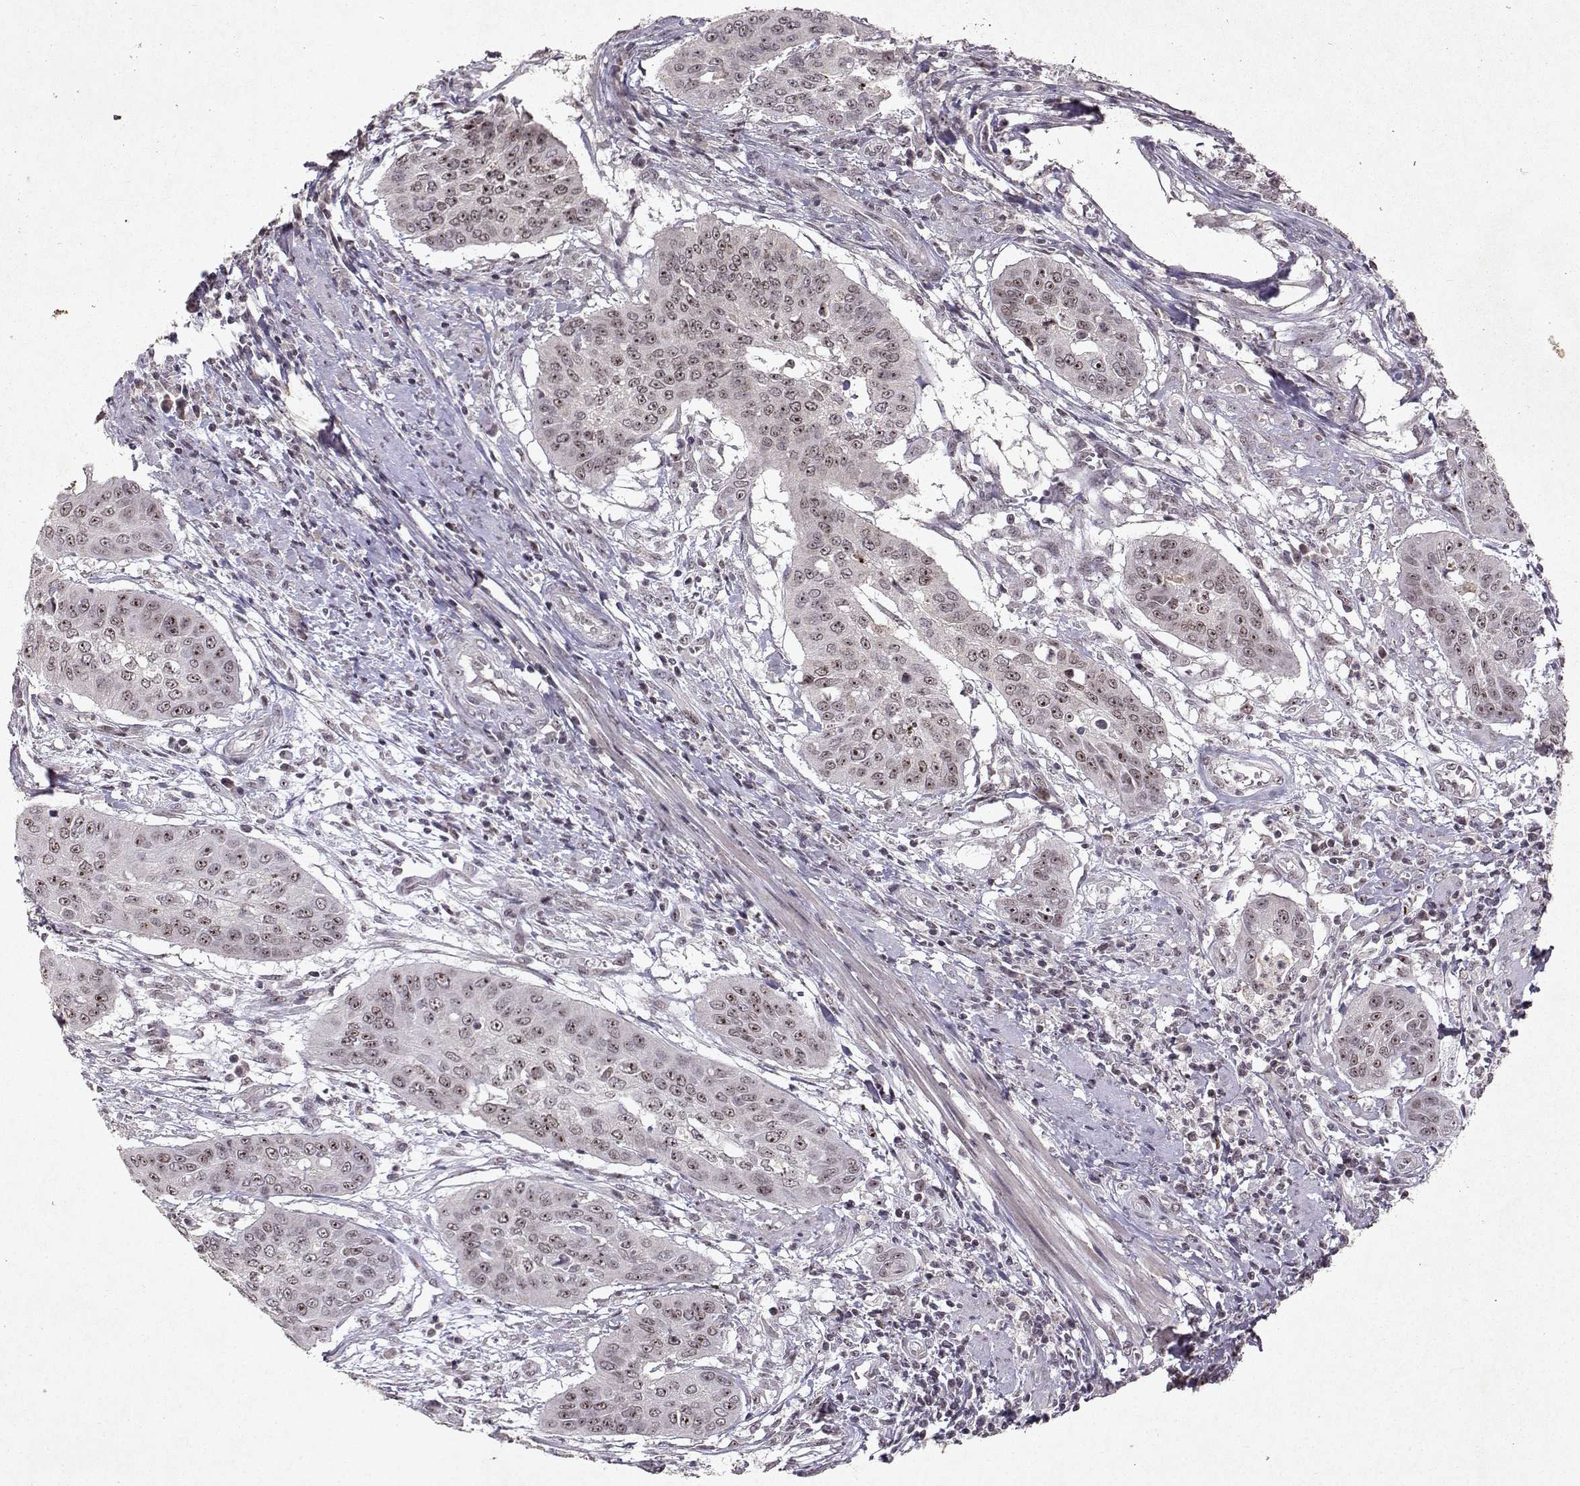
{"staining": {"intensity": "moderate", "quantity": "<25%", "location": "nuclear"}, "tissue": "cervical cancer", "cell_type": "Tumor cells", "image_type": "cancer", "snomed": [{"axis": "morphology", "description": "Squamous cell carcinoma, NOS"}, {"axis": "topography", "description": "Cervix"}], "caption": "Protein staining exhibits moderate nuclear staining in about <25% of tumor cells in cervical cancer. The staining was performed using DAB, with brown indicating positive protein expression. Nuclei are stained blue with hematoxylin.", "gene": "DDX56", "patient": {"sex": "female", "age": 39}}